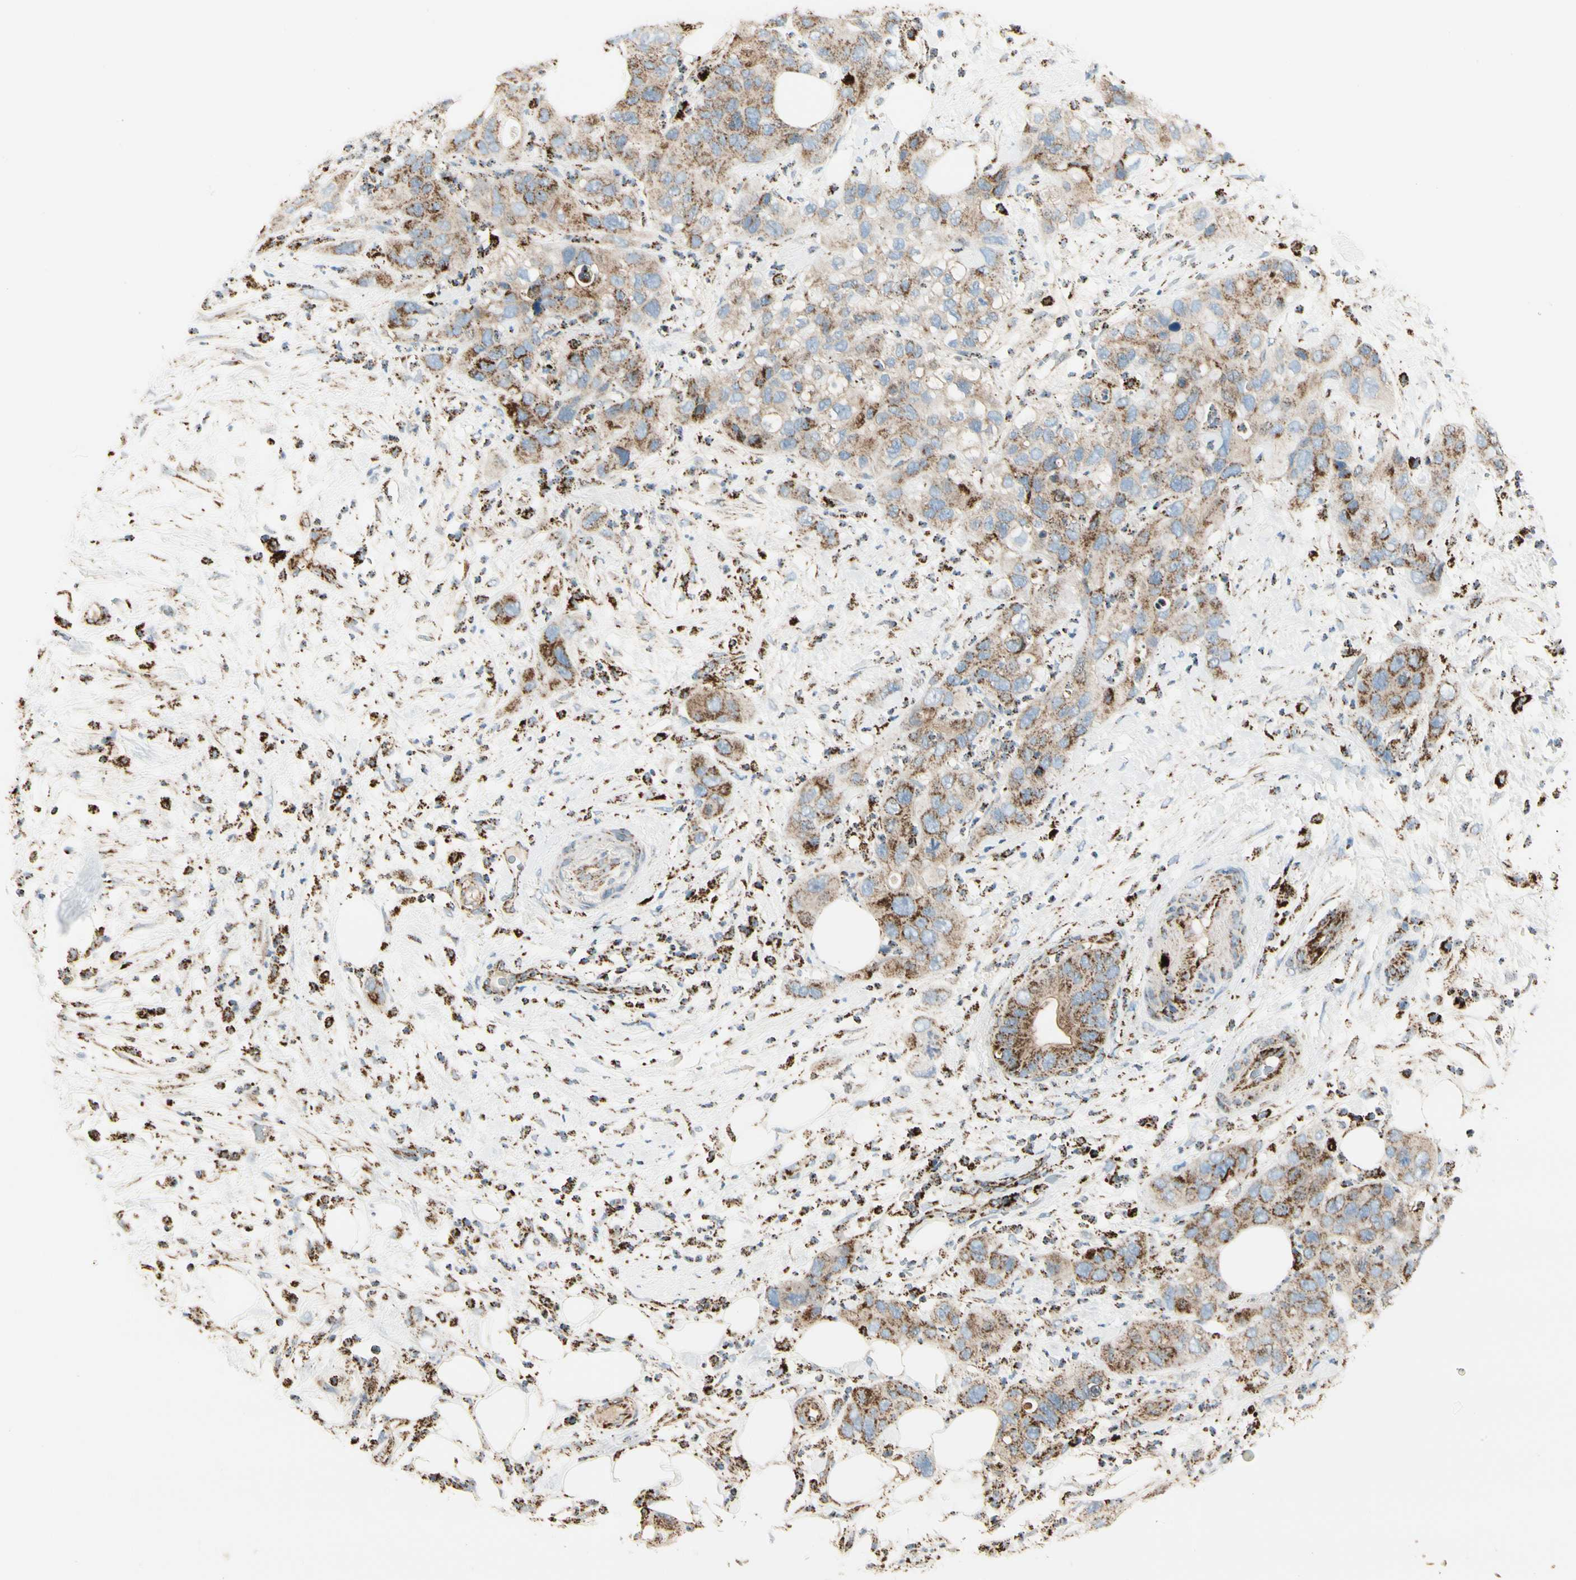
{"staining": {"intensity": "moderate", "quantity": "25%-75%", "location": "cytoplasmic/membranous"}, "tissue": "pancreatic cancer", "cell_type": "Tumor cells", "image_type": "cancer", "snomed": [{"axis": "morphology", "description": "Adenocarcinoma, NOS"}, {"axis": "topography", "description": "Pancreas"}], "caption": "Brown immunohistochemical staining in pancreatic adenocarcinoma exhibits moderate cytoplasmic/membranous expression in approximately 25%-75% of tumor cells.", "gene": "ME2", "patient": {"sex": "female", "age": 71}}